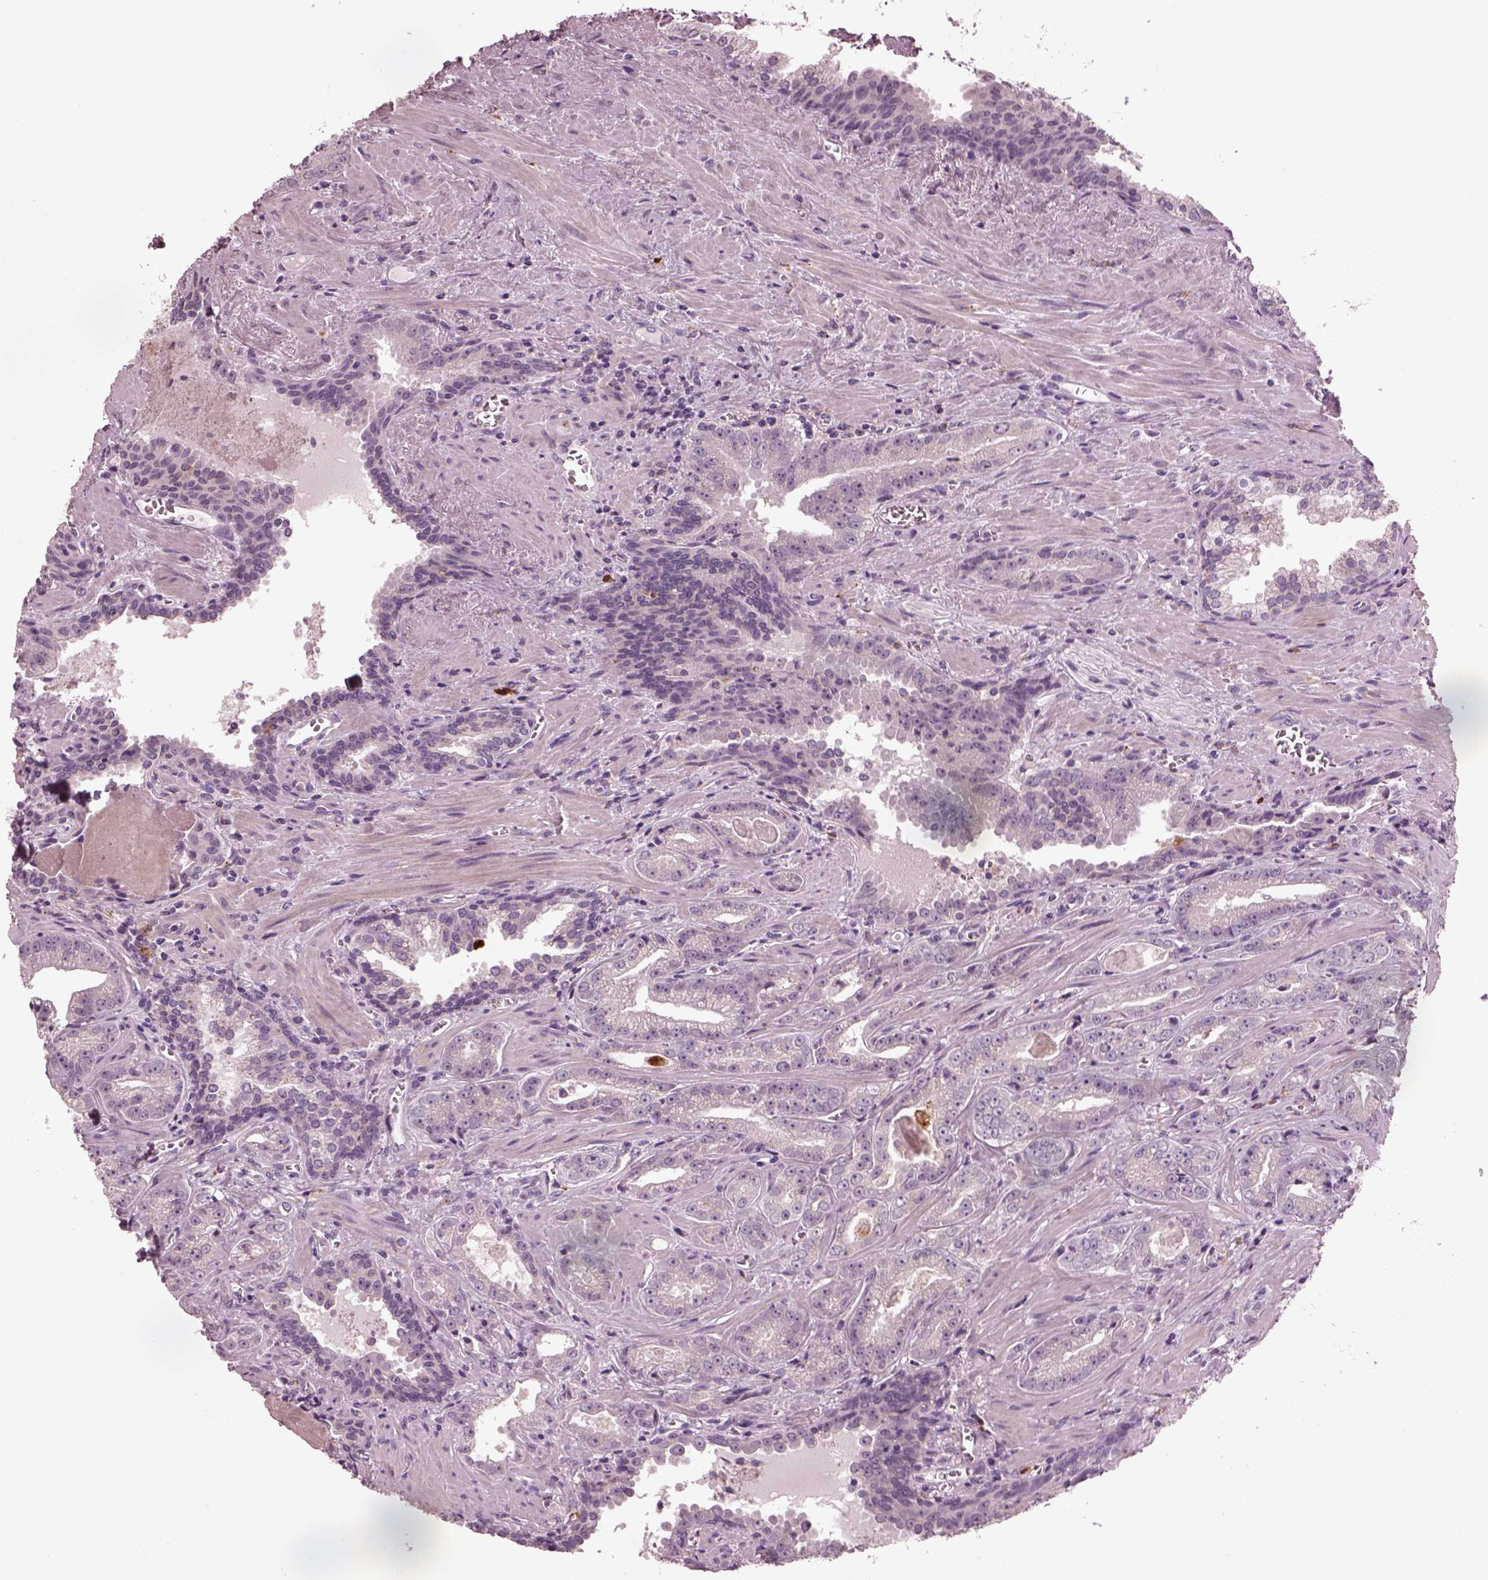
{"staining": {"intensity": "negative", "quantity": "none", "location": "none"}, "tissue": "prostate cancer", "cell_type": "Tumor cells", "image_type": "cancer", "snomed": [{"axis": "morphology", "description": "Adenocarcinoma, High grade"}, {"axis": "topography", "description": "Prostate"}], "caption": "This photomicrograph is of prostate cancer (adenocarcinoma (high-grade)) stained with immunohistochemistry to label a protein in brown with the nuclei are counter-stained blue. There is no positivity in tumor cells. The staining is performed using DAB (3,3'-diaminobenzidine) brown chromogen with nuclei counter-stained in using hematoxylin.", "gene": "SLAMF8", "patient": {"sex": "male", "age": 68}}